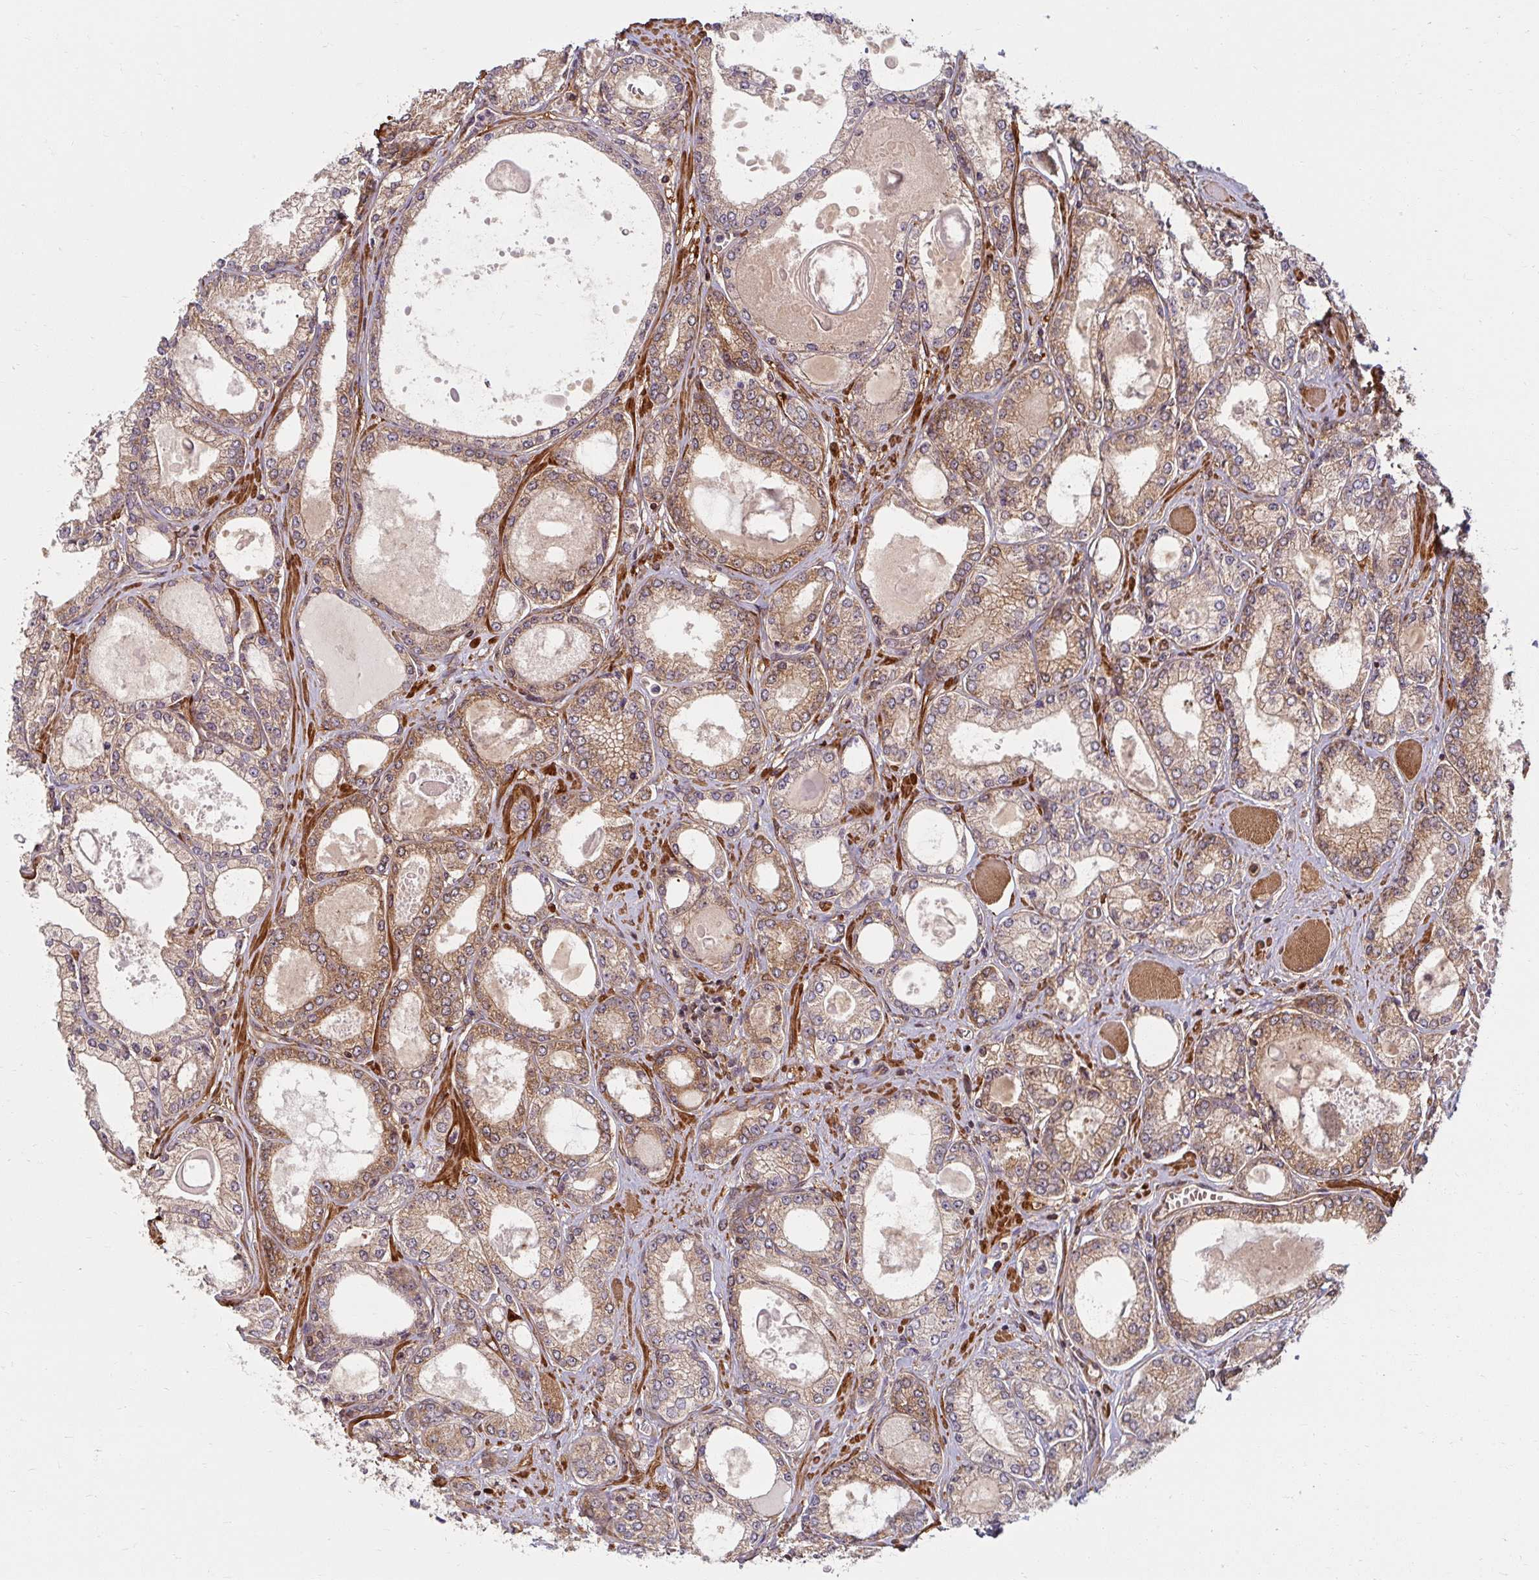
{"staining": {"intensity": "moderate", "quantity": ">75%", "location": "cytoplasmic/membranous"}, "tissue": "prostate cancer", "cell_type": "Tumor cells", "image_type": "cancer", "snomed": [{"axis": "morphology", "description": "Adenocarcinoma, High grade"}, {"axis": "topography", "description": "Prostate"}], "caption": "Moderate cytoplasmic/membranous protein staining is identified in approximately >75% of tumor cells in adenocarcinoma (high-grade) (prostate). The staining was performed using DAB (3,3'-diaminobenzidine) to visualize the protein expression in brown, while the nuclei were stained in blue with hematoxylin (Magnification: 20x).", "gene": "BTF3", "patient": {"sex": "male", "age": 68}}